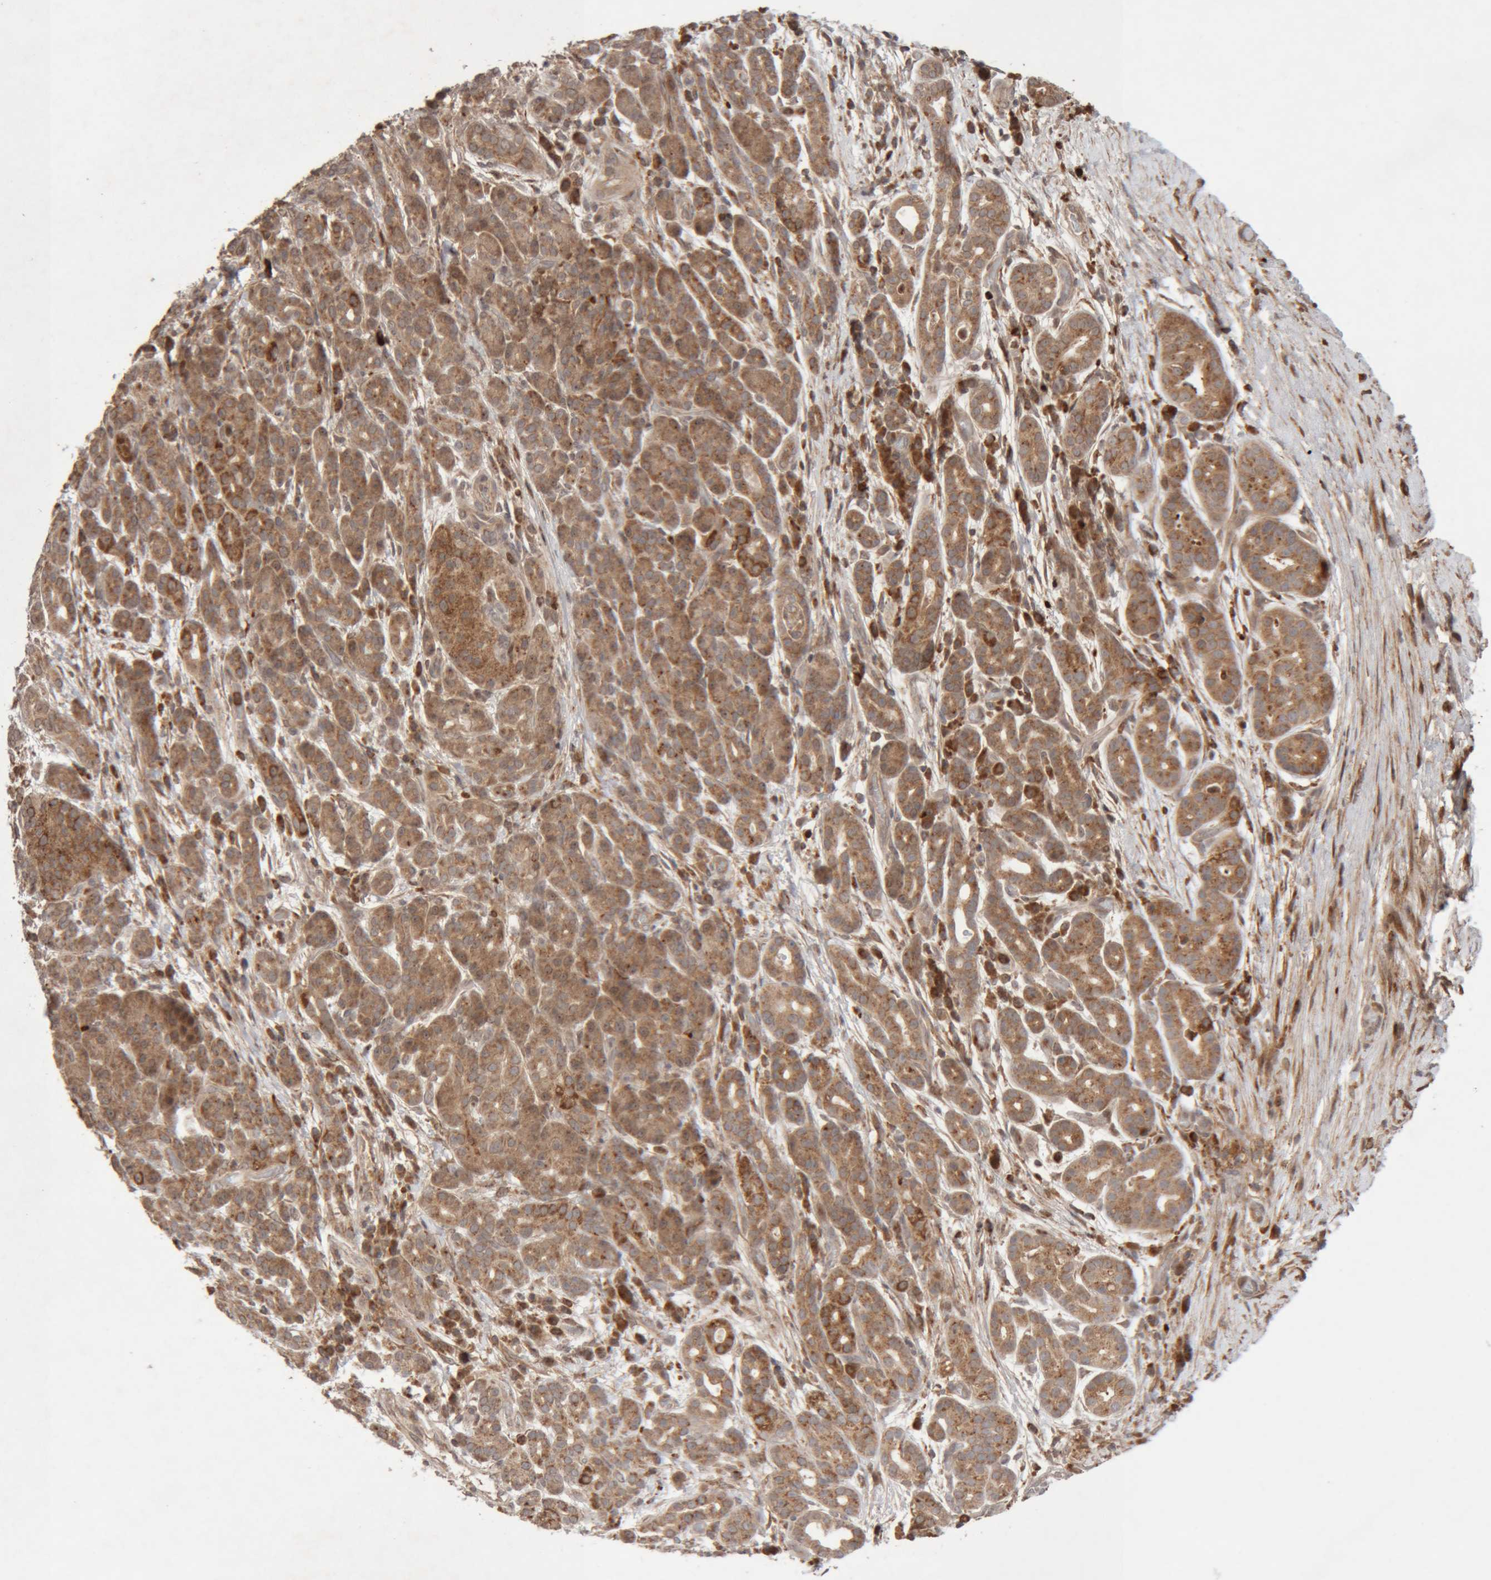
{"staining": {"intensity": "moderate", "quantity": ">75%", "location": "cytoplasmic/membranous"}, "tissue": "pancreatic cancer", "cell_type": "Tumor cells", "image_type": "cancer", "snomed": [{"axis": "morphology", "description": "Adenocarcinoma, NOS"}, {"axis": "topography", "description": "Pancreas"}], "caption": "An IHC photomicrograph of neoplastic tissue is shown. Protein staining in brown labels moderate cytoplasmic/membranous positivity in adenocarcinoma (pancreatic) within tumor cells.", "gene": "KIF21B", "patient": {"sex": "male", "age": 72}}